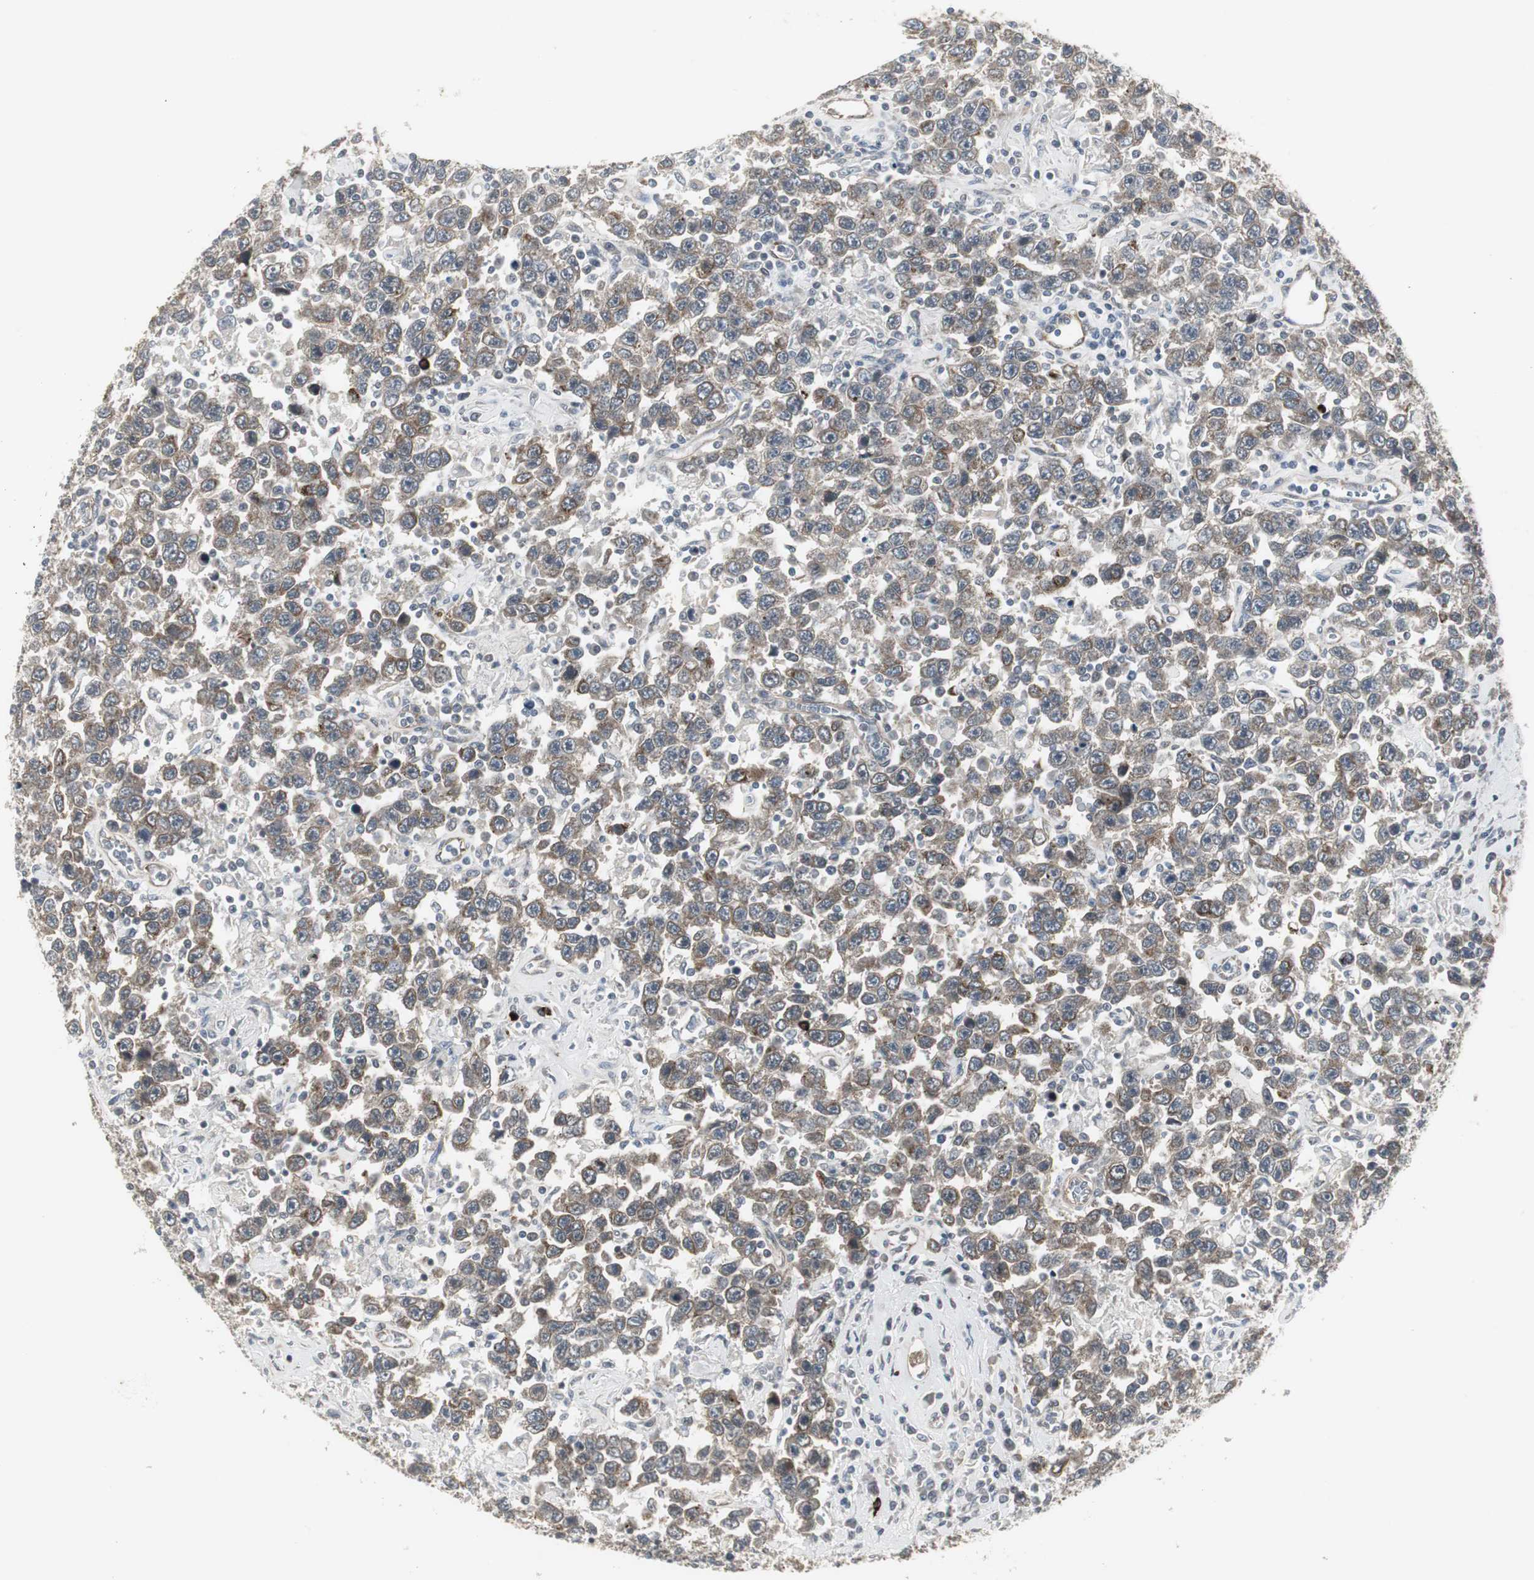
{"staining": {"intensity": "moderate", "quantity": "25%-75%", "location": "cytoplasmic/membranous"}, "tissue": "testis cancer", "cell_type": "Tumor cells", "image_type": "cancer", "snomed": [{"axis": "morphology", "description": "Seminoma, NOS"}, {"axis": "topography", "description": "Testis"}], "caption": "Immunohistochemistry staining of testis cancer, which reveals medium levels of moderate cytoplasmic/membranous staining in approximately 25%-75% of tumor cells indicating moderate cytoplasmic/membranous protein positivity. The staining was performed using DAB (brown) for protein detection and nuclei were counterstained in hematoxylin (blue).", "gene": "SCYL3", "patient": {"sex": "male", "age": 41}}